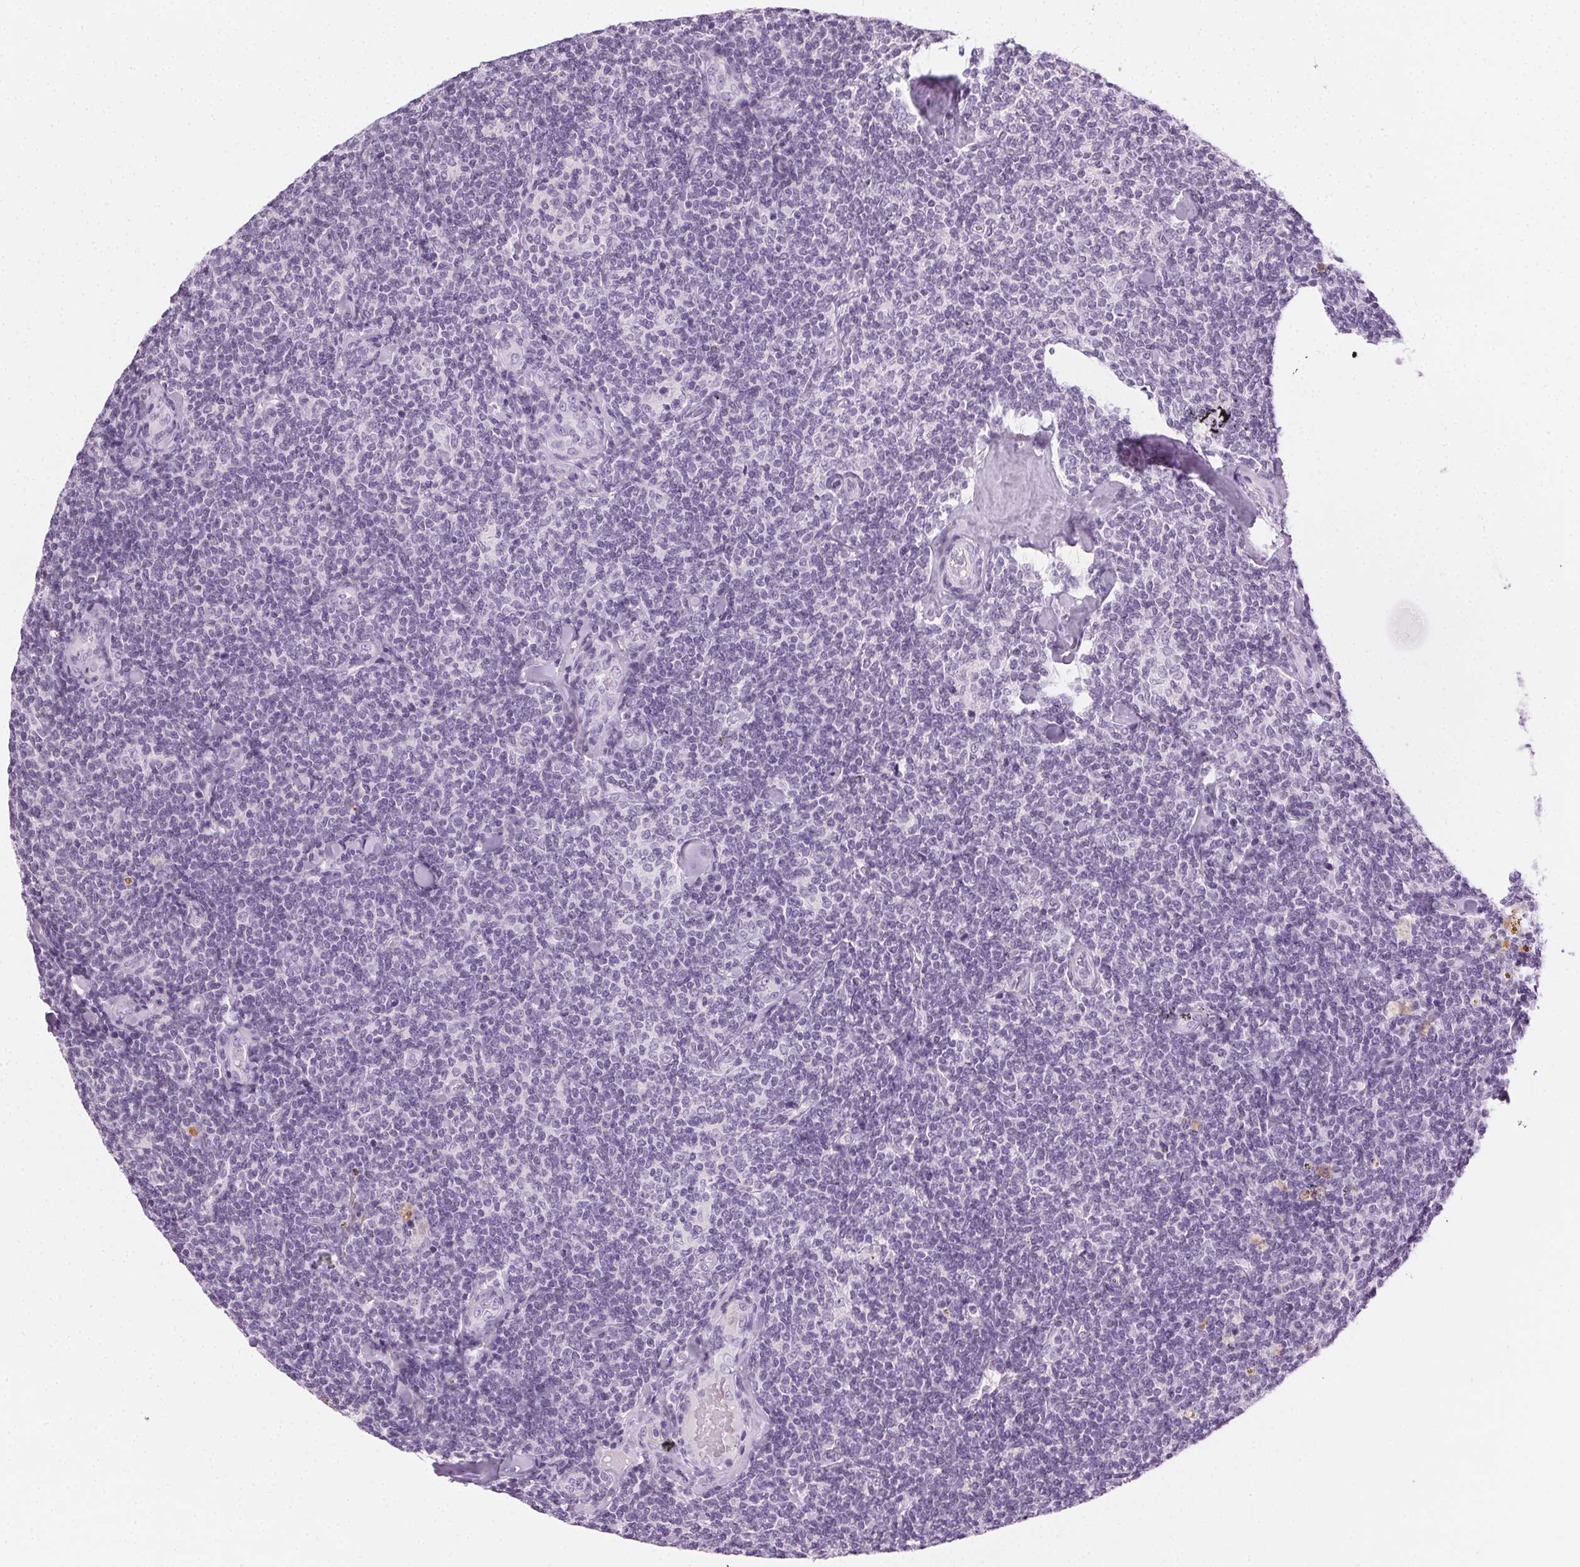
{"staining": {"intensity": "negative", "quantity": "none", "location": "none"}, "tissue": "lymphoma", "cell_type": "Tumor cells", "image_type": "cancer", "snomed": [{"axis": "morphology", "description": "Malignant lymphoma, non-Hodgkin's type, Low grade"}, {"axis": "topography", "description": "Lymph node"}], "caption": "This micrograph is of malignant lymphoma, non-Hodgkin's type (low-grade) stained with immunohistochemistry (IHC) to label a protein in brown with the nuclei are counter-stained blue. There is no staining in tumor cells. The staining is performed using DAB brown chromogen with nuclei counter-stained in using hematoxylin.", "gene": "MPO", "patient": {"sex": "female", "age": 56}}